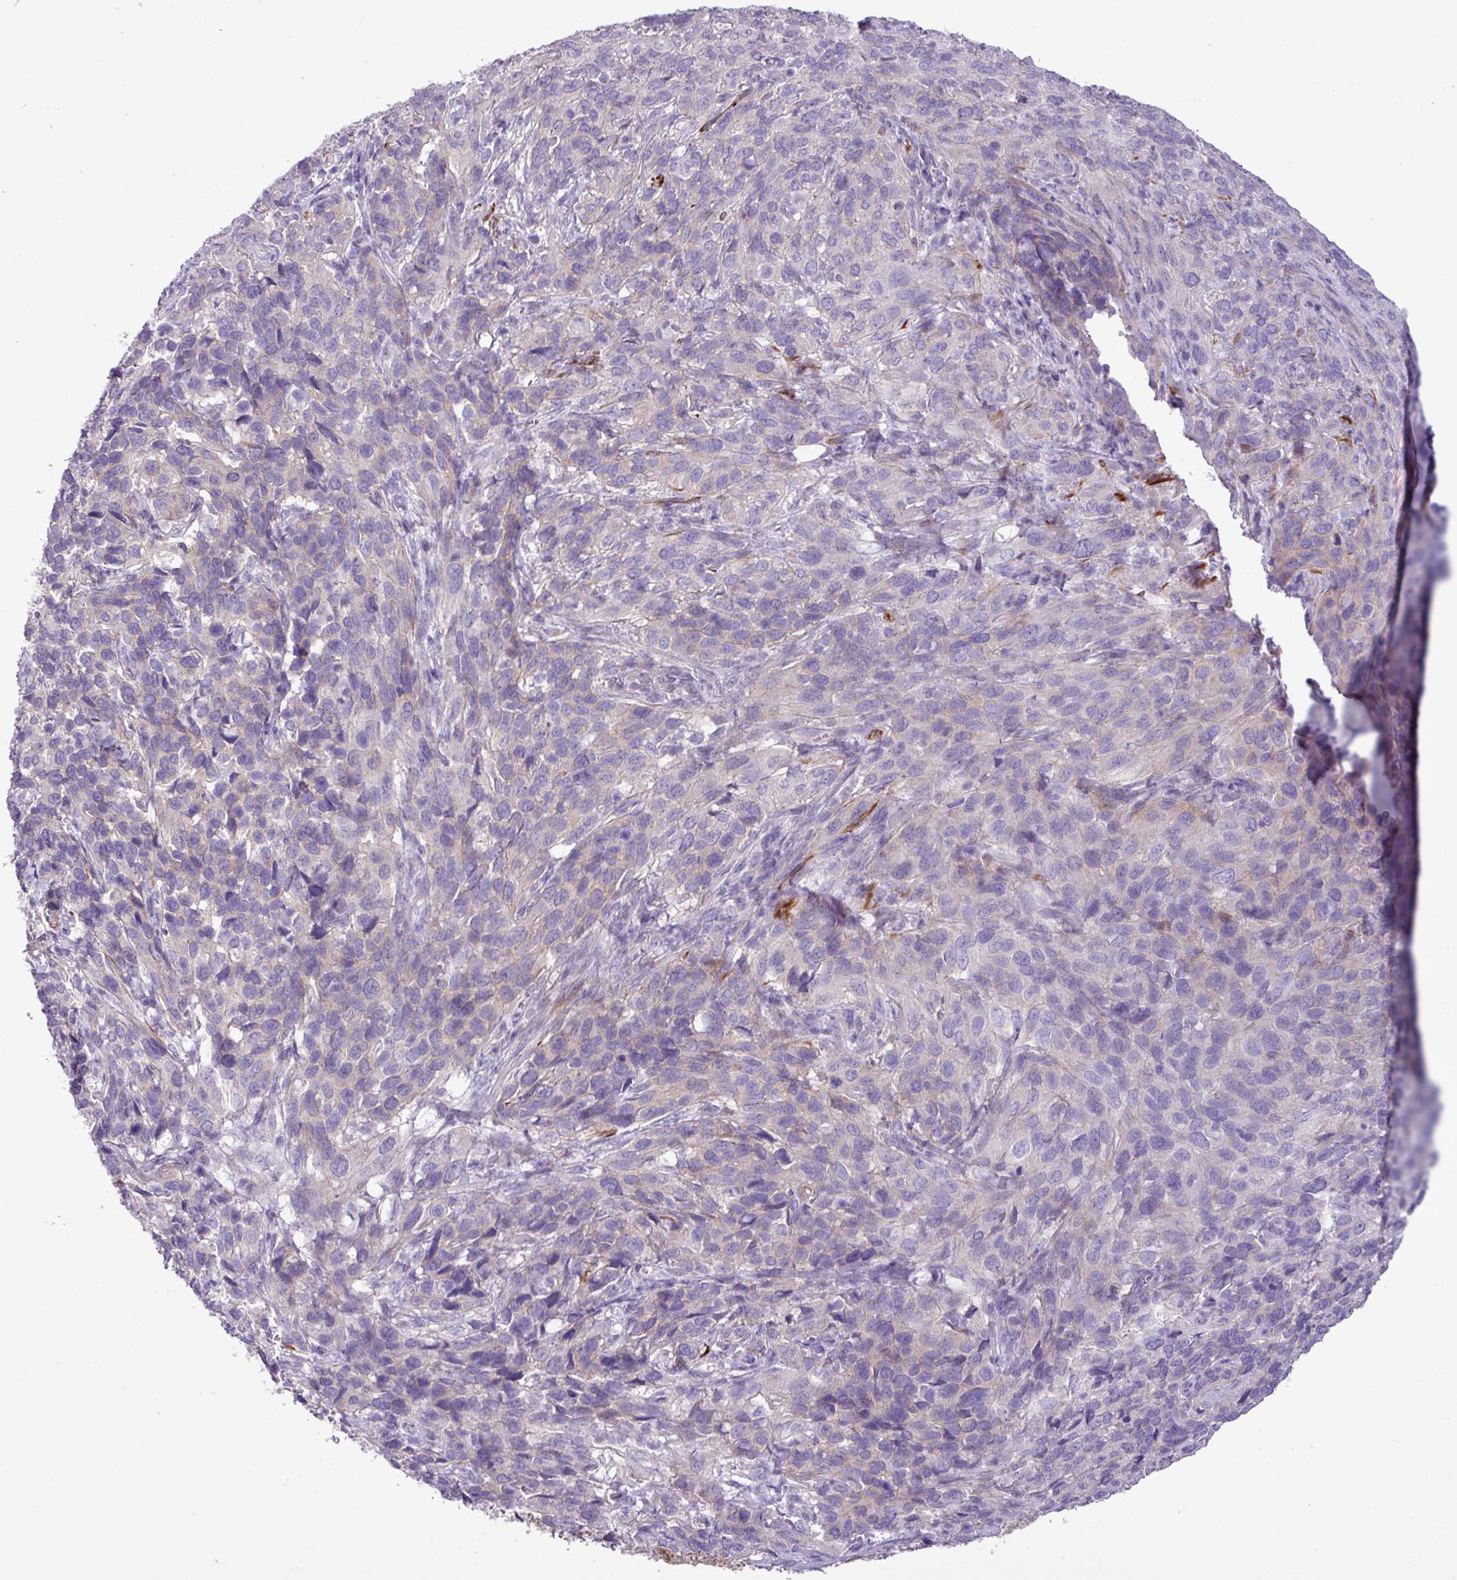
{"staining": {"intensity": "negative", "quantity": "none", "location": "none"}, "tissue": "cervical cancer", "cell_type": "Tumor cells", "image_type": "cancer", "snomed": [{"axis": "morphology", "description": "Squamous cell carcinoma, NOS"}, {"axis": "topography", "description": "Cervix"}], "caption": "This is an immunohistochemistry photomicrograph of human cervical cancer (squamous cell carcinoma). There is no expression in tumor cells.", "gene": "ZSCAN5A", "patient": {"sex": "female", "age": 51}}